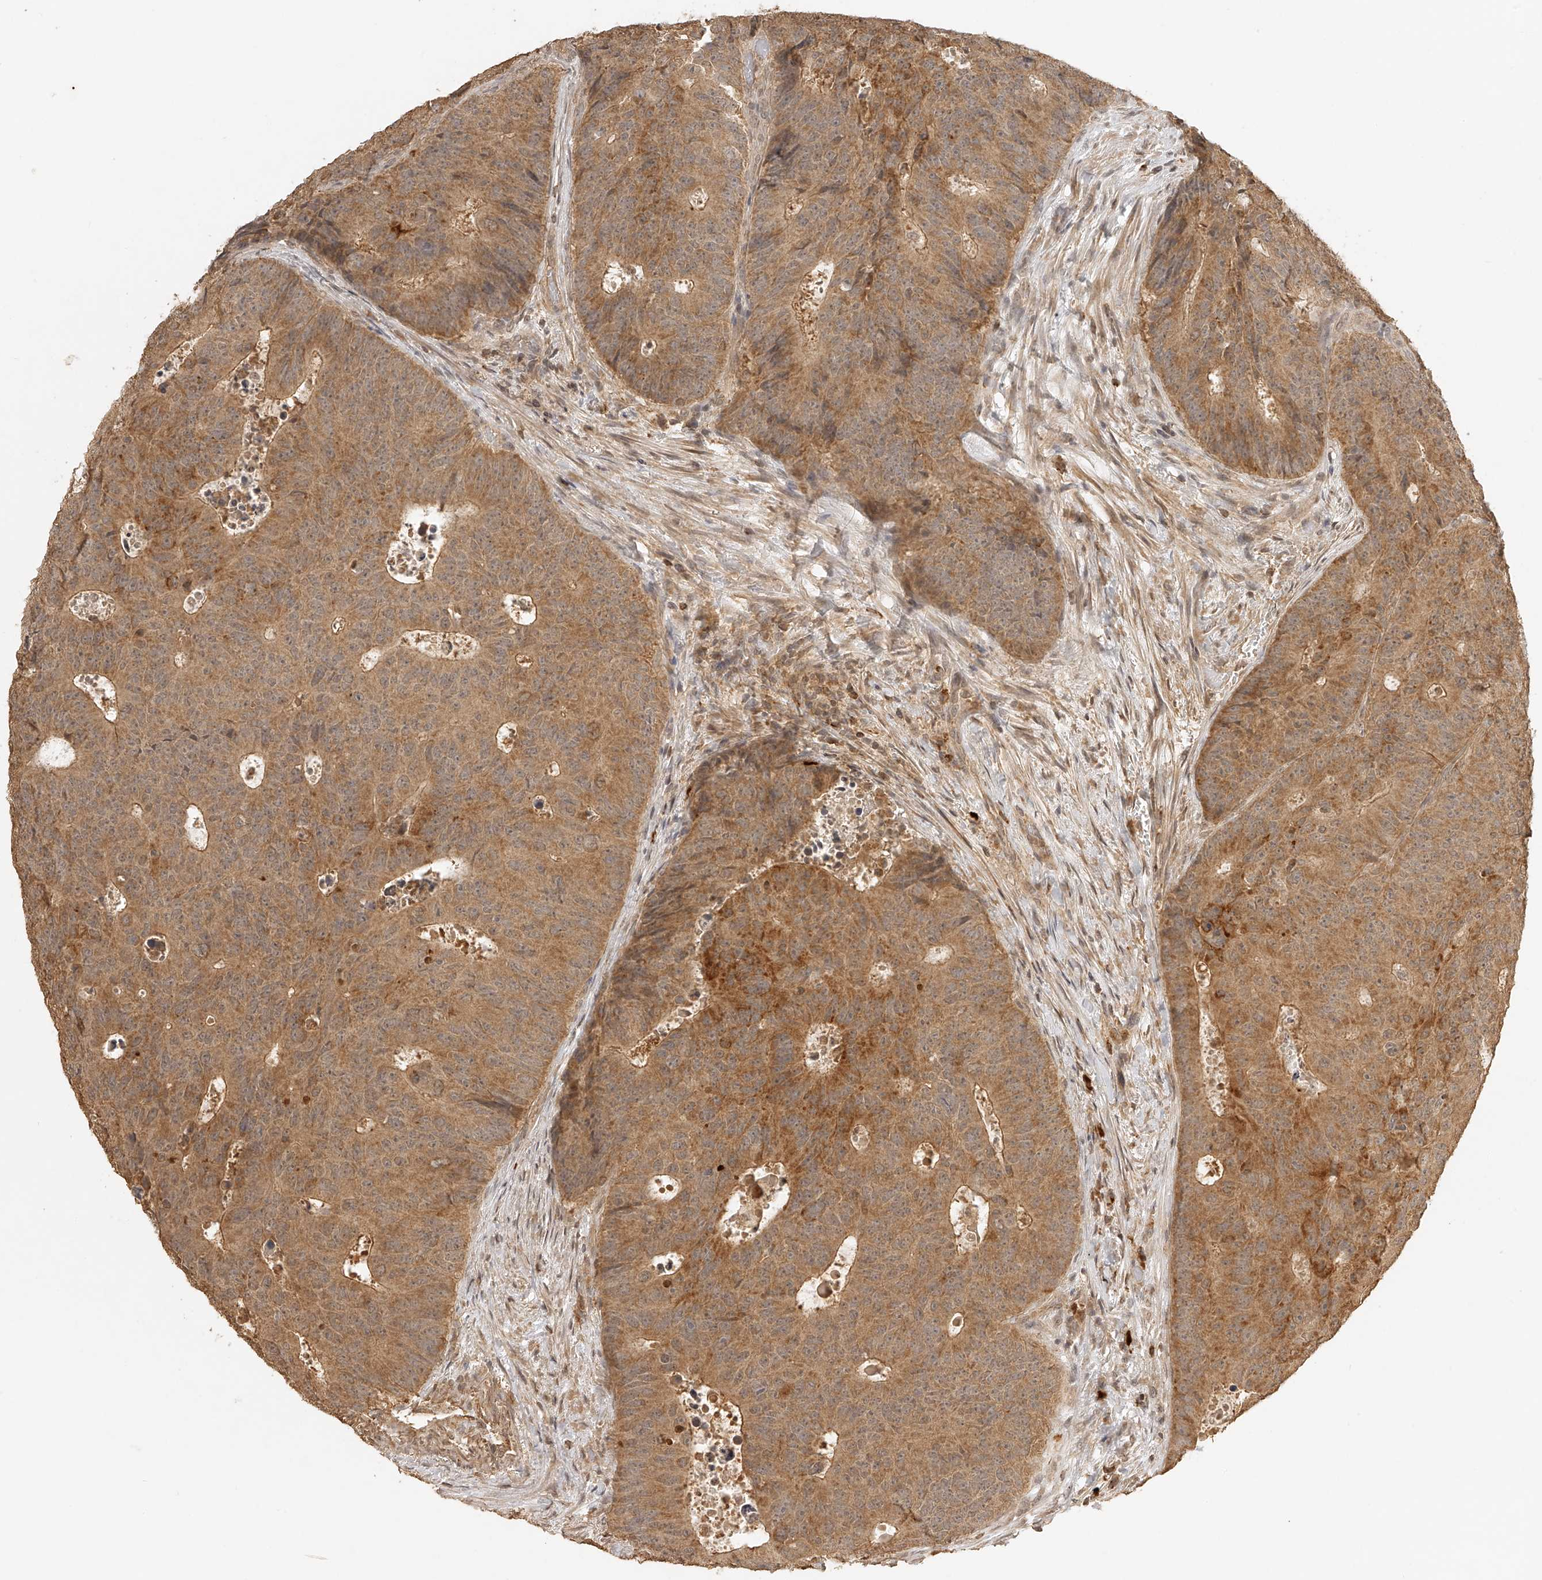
{"staining": {"intensity": "moderate", "quantity": ">75%", "location": "cytoplasmic/membranous"}, "tissue": "colorectal cancer", "cell_type": "Tumor cells", "image_type": "cancer", "snomed": [{"axis": "morphology", "description": "Adenocarcinoma, NOS"}, {"axis": "topography", "description": "Colon"}], "caption": "About >75% of tumor cells in human colorectal cancer (adenocarcinoma) exhibit moderate cytoplasmic/membranous protein expression as visualized by brown immunohistochemical staining.", "gene": "BCL2L11", "patient": {"sex": "male", "age": 87}}